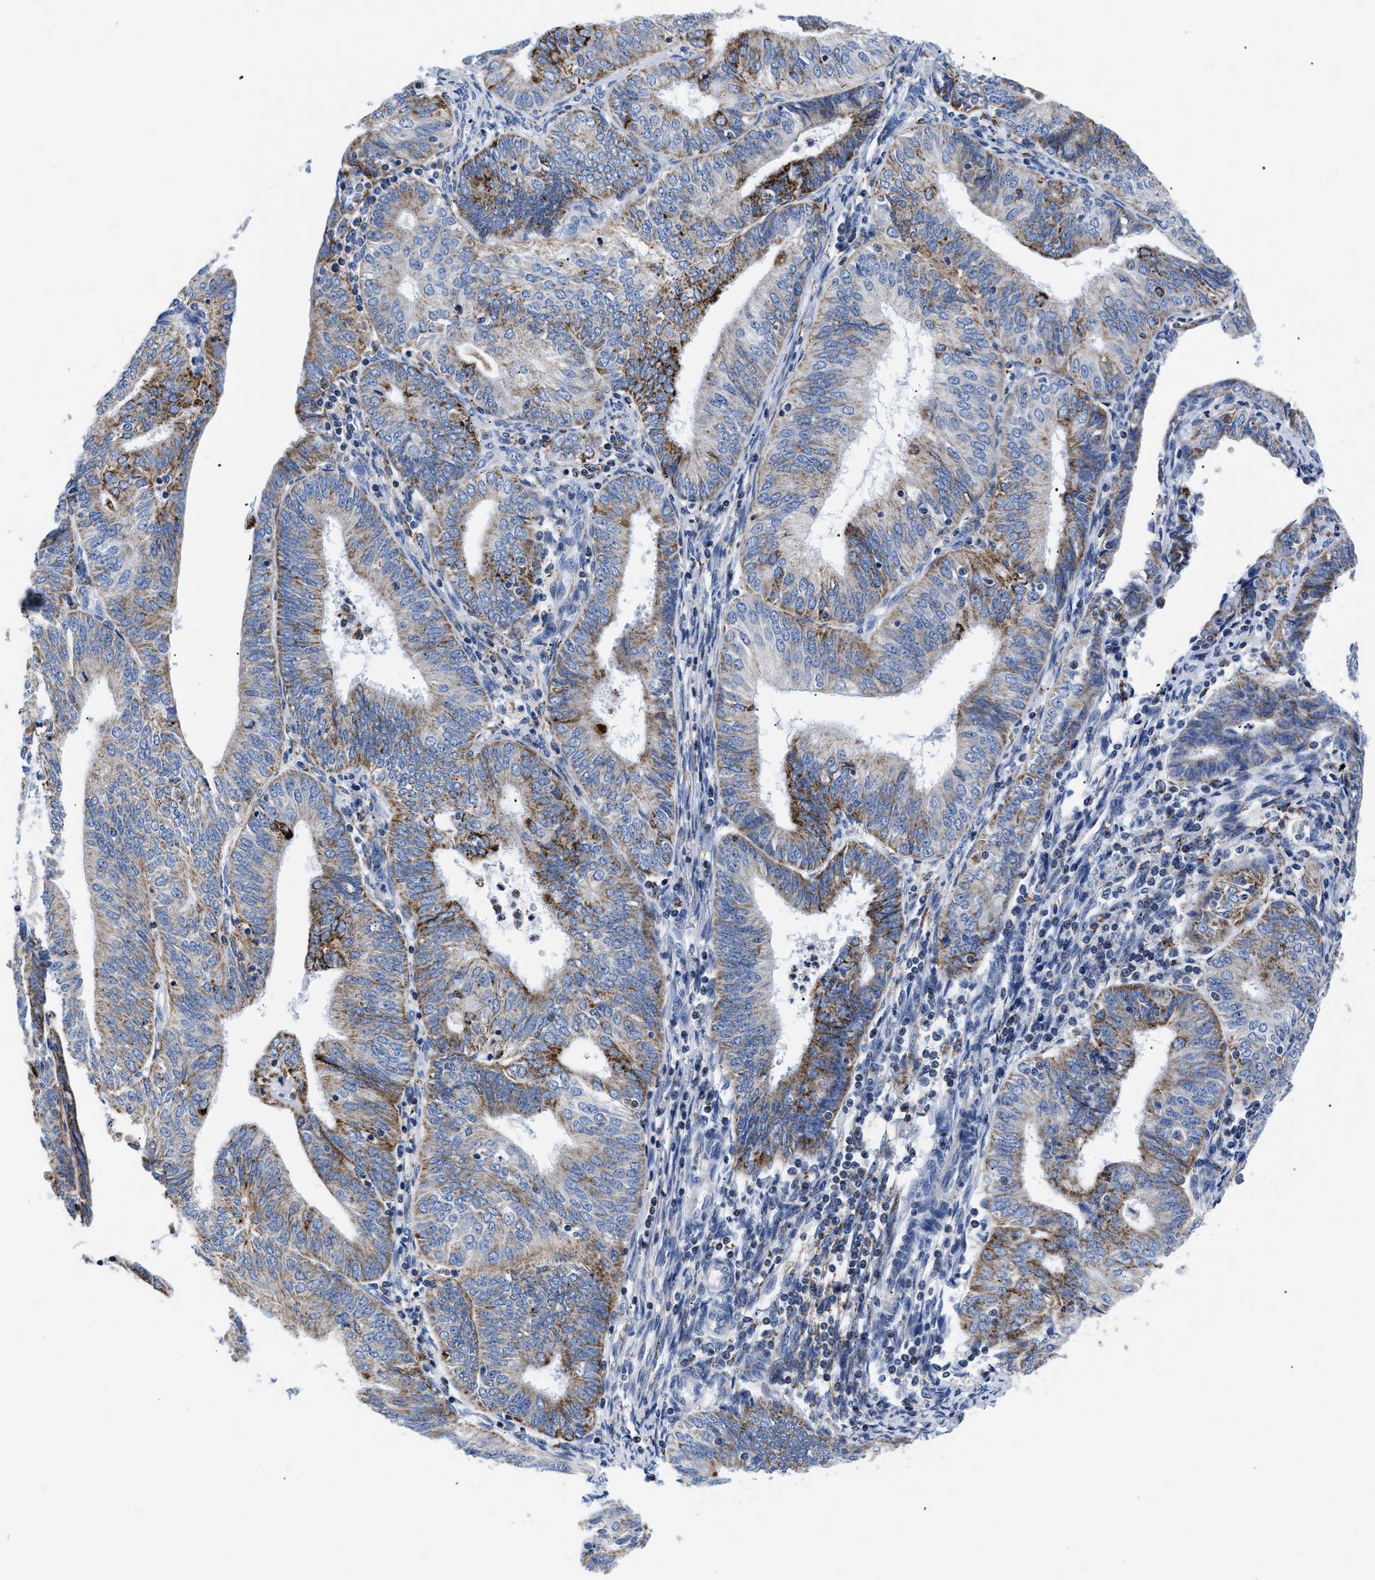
{"staining": {"intensity": "moderate", "quantity": "25%-75%", "location": "cytoplasmic/membranous"}, "tissue": "endometrial cancer", "cell_type": "Tumor cells", "image_type": "cancer", "snomed": [{"axis": "morphology", "description": "Adenocarcinoma, NOS"}, {"axis": "topography", "description": "Endometrium"}], "caption": "Tumor cells exhibit moderate cytoplasmic/membranous positivity in about 25%-75% of cells in endometrial adenocarcinoma.", "gene": "GPR149", "patient": {"sex": "female", "age": 58}}